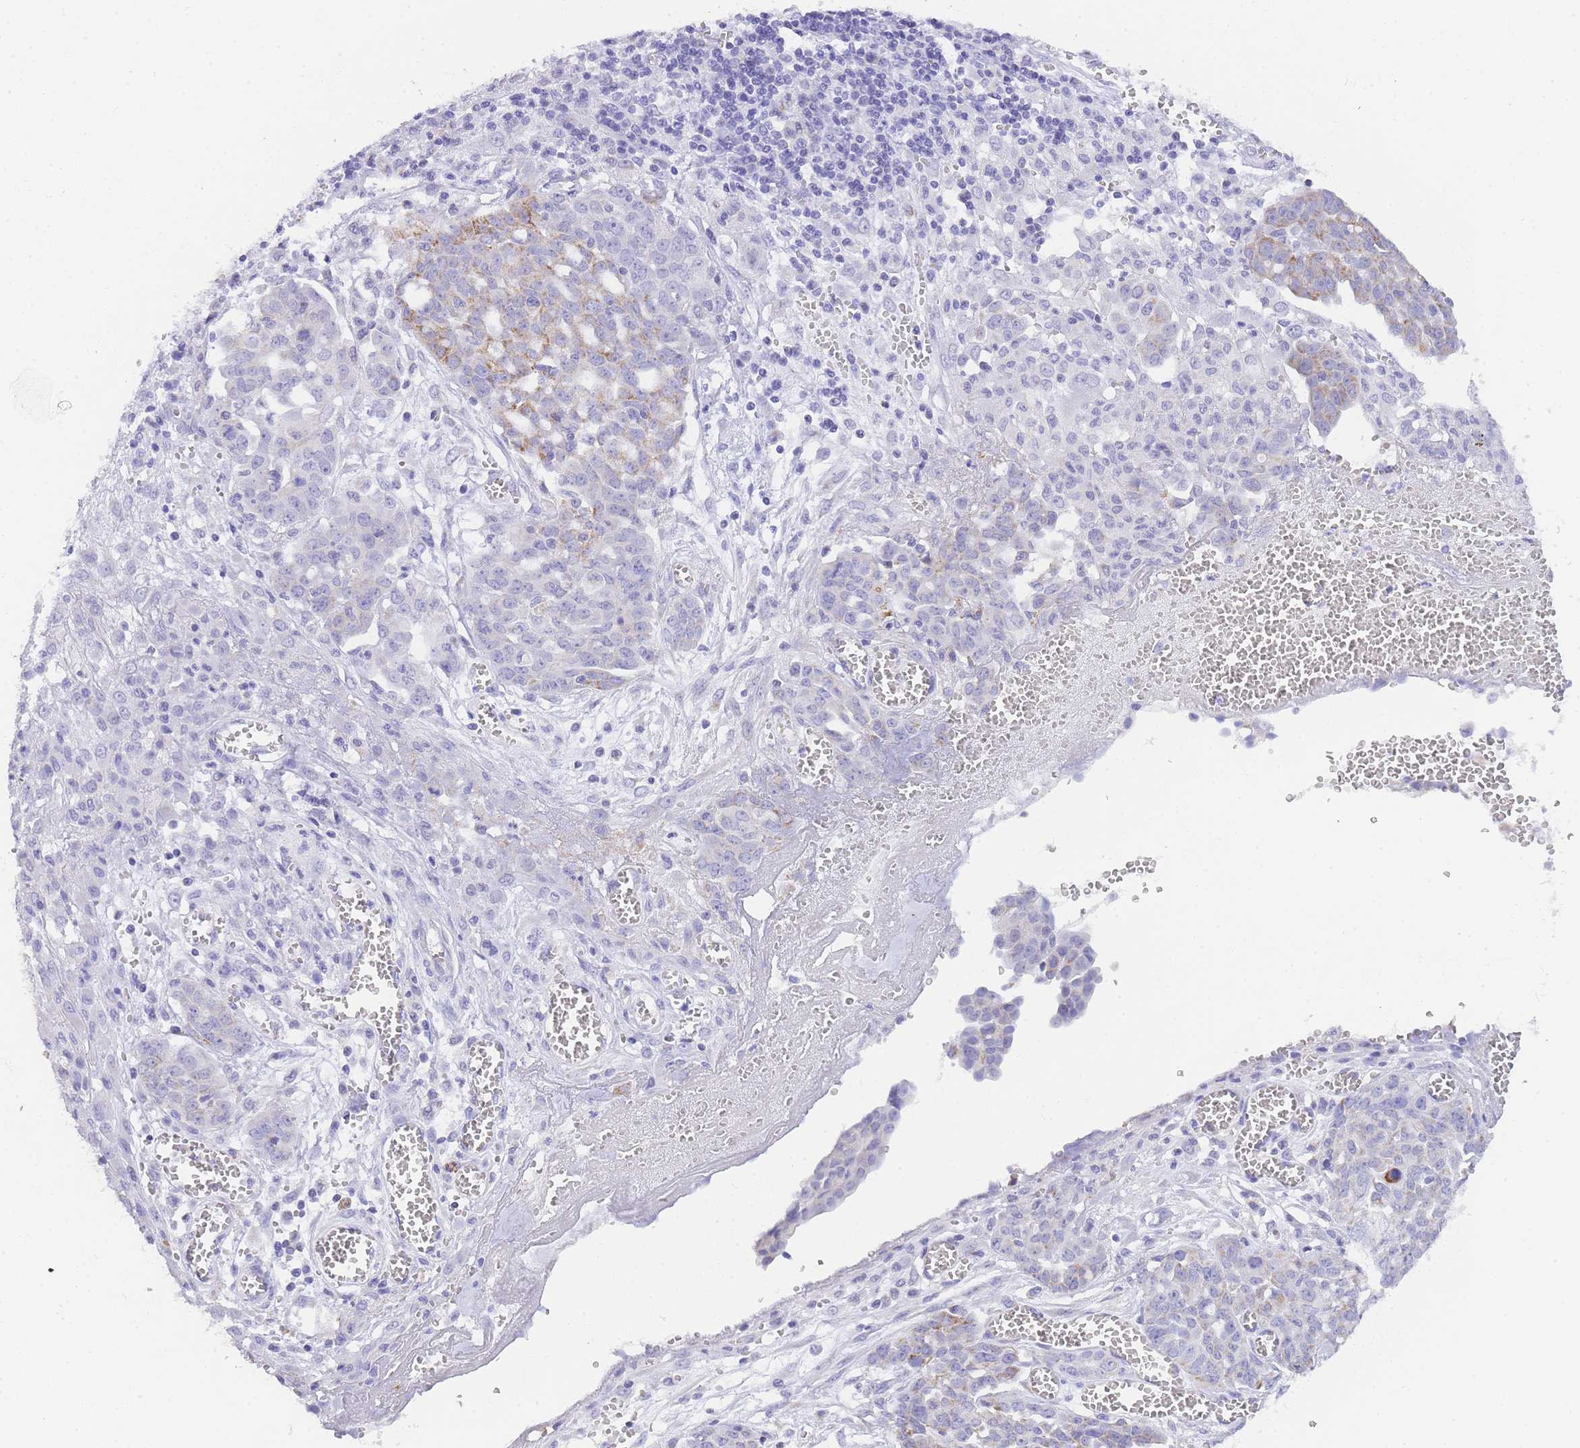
{"staining": {"intensity": "moderate", "quantity": "<25%", "location": "cytoplasmic/membranous"}, "tissue": "ovarian cancer", "cell_type": "Tumor cells", "image_type": "cancer", "snomed": [{"axis": "morphology", "description": "Cystadenocarcinoma, serous, NOS"}, {"axis": "topography", "description": "Soft tissue"}, {"axis": "topography", "description": "Ovary"}], "caption": "Ovarian cancer was stained to show a protein in brown. There is low levels of moderate cytoplasmic/membranous expression in approximately <25% of tumor cells.", "gene": "NKD2", "patient": {"sex": "female", "age": 57}}